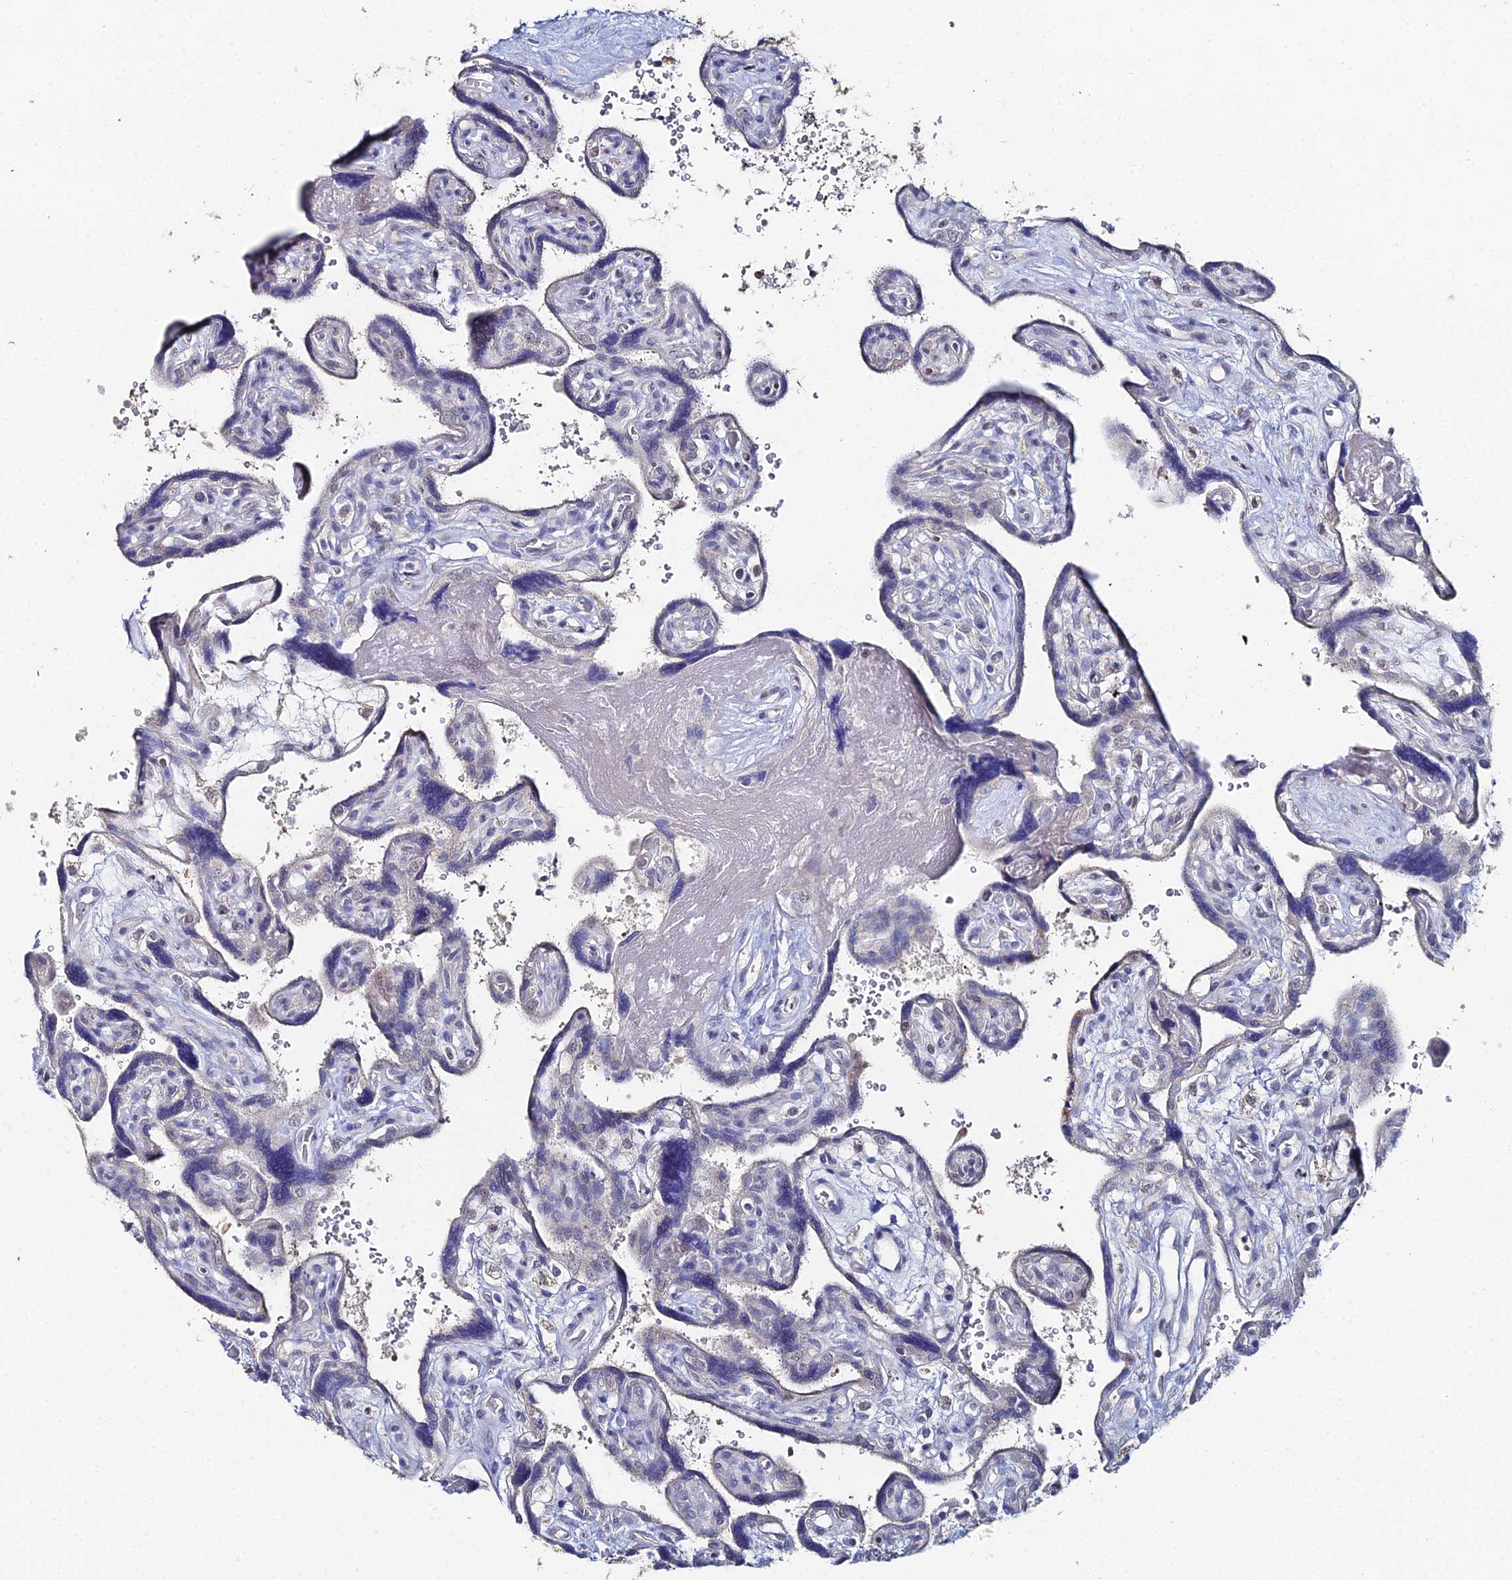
{"staining": {"intensity": "negative", "quantity": "none", "location": "none"}, "tissue": "placenta", "cell_type": "Trophoblastic cells", "image_type": "normal", "snomed": [{"axis": "morphology", "description": "Normal tissue, NOS"}, {"axis": "topography", "description": "Placenta"}], "caption": "High power microscopy micrograph of an IHC histopathology image of benign placenta, revealing no significant expression in trophoblastic cells. The staining is performed using DAB brown chromogen with nuclei counter-stained in using hematoxylin.", "gene": "THAP4", "patient": {"sex": "female", "age": 39}}